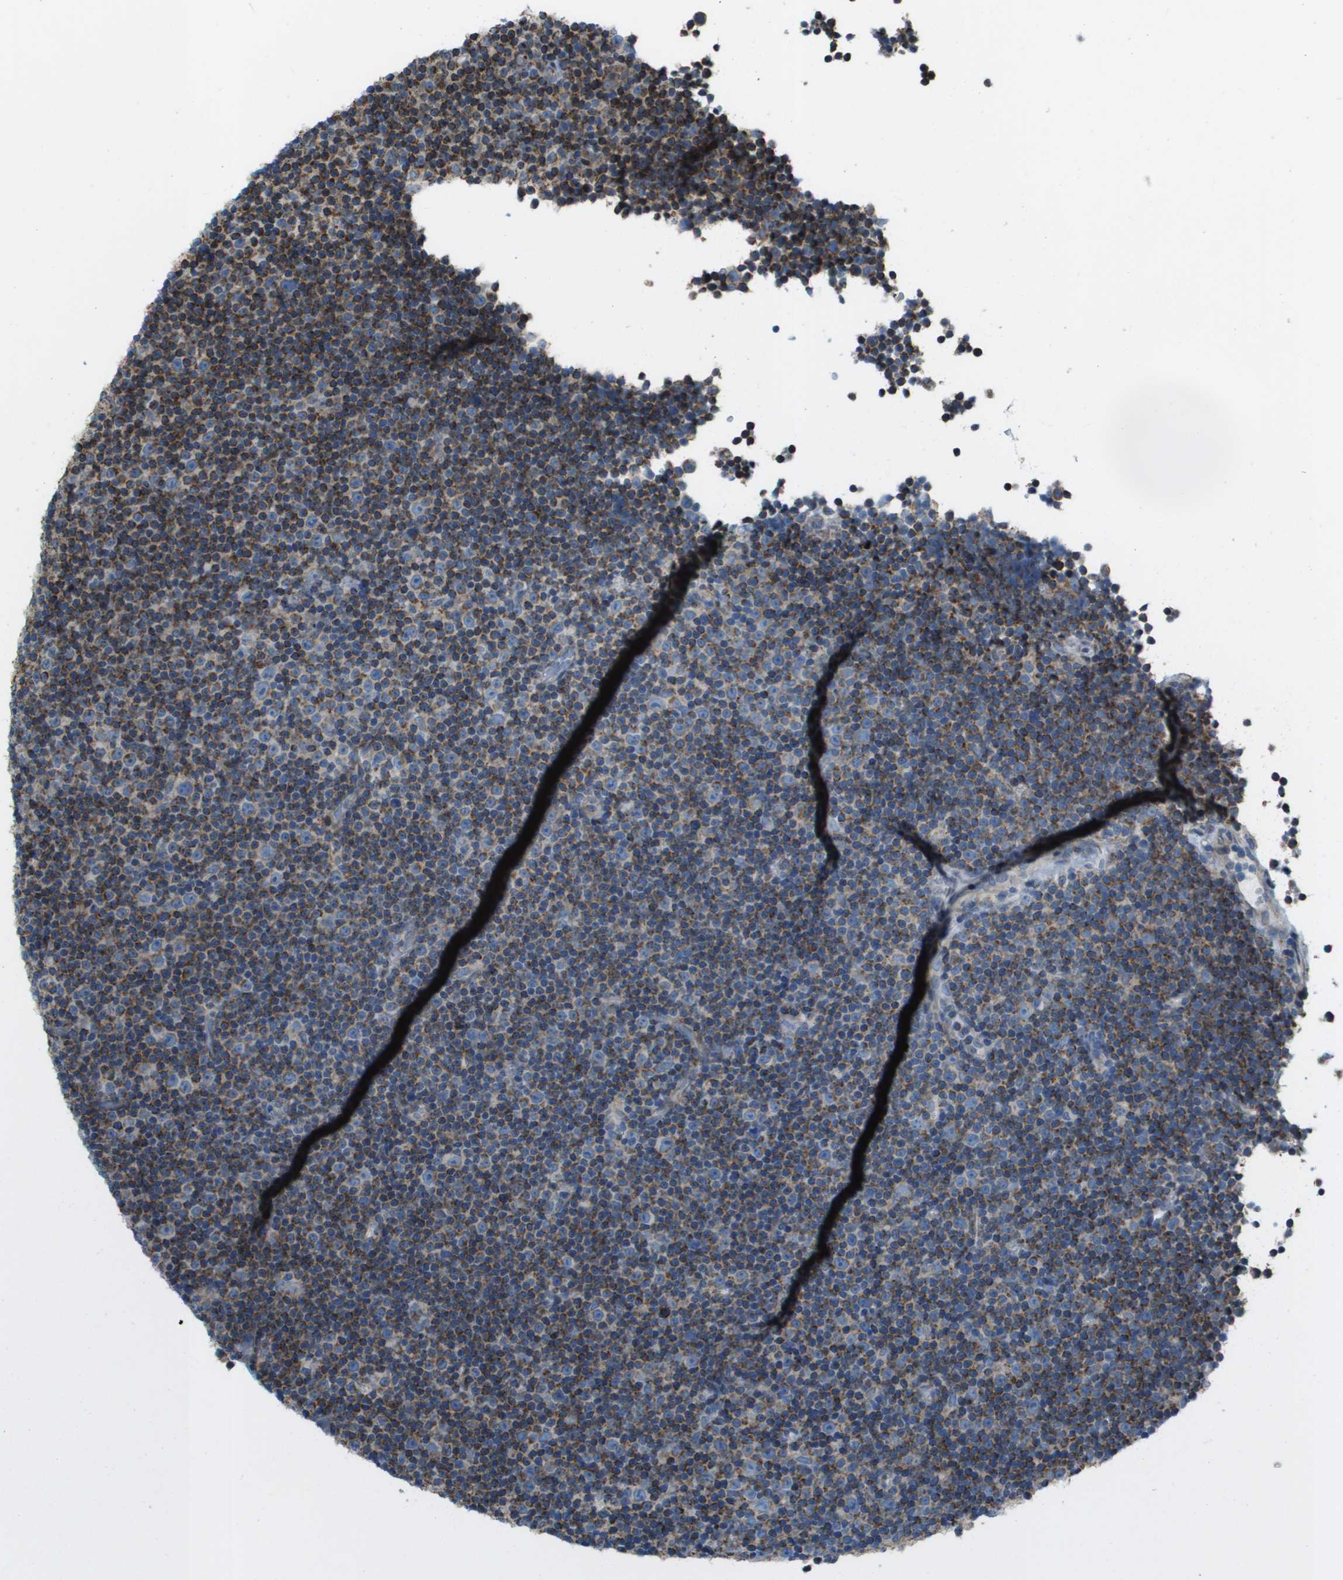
{"staining": {"intensity": "moderate", "quantity": "25%-75%", "location": "cytoplasmic/membranous"}, "tissue": "lymphoma", "cell_type": "Tumor cells", "image_type": "cancer", "snomed": [{"axis": "morphology", "description": "Malignant lymphoma, non-Hodgkin's type, Low grade"}, {"axis": "topography", "description": "Lymph node"}], "caption": "This image exhibits immunohistochemistry staining of lymphoma, with medium moderate cytoplasmic/membranous staining in about 25%-75% of tumor cells.", "gene": "MGAT3", "patient": {"sex": "female", "age": 67}}